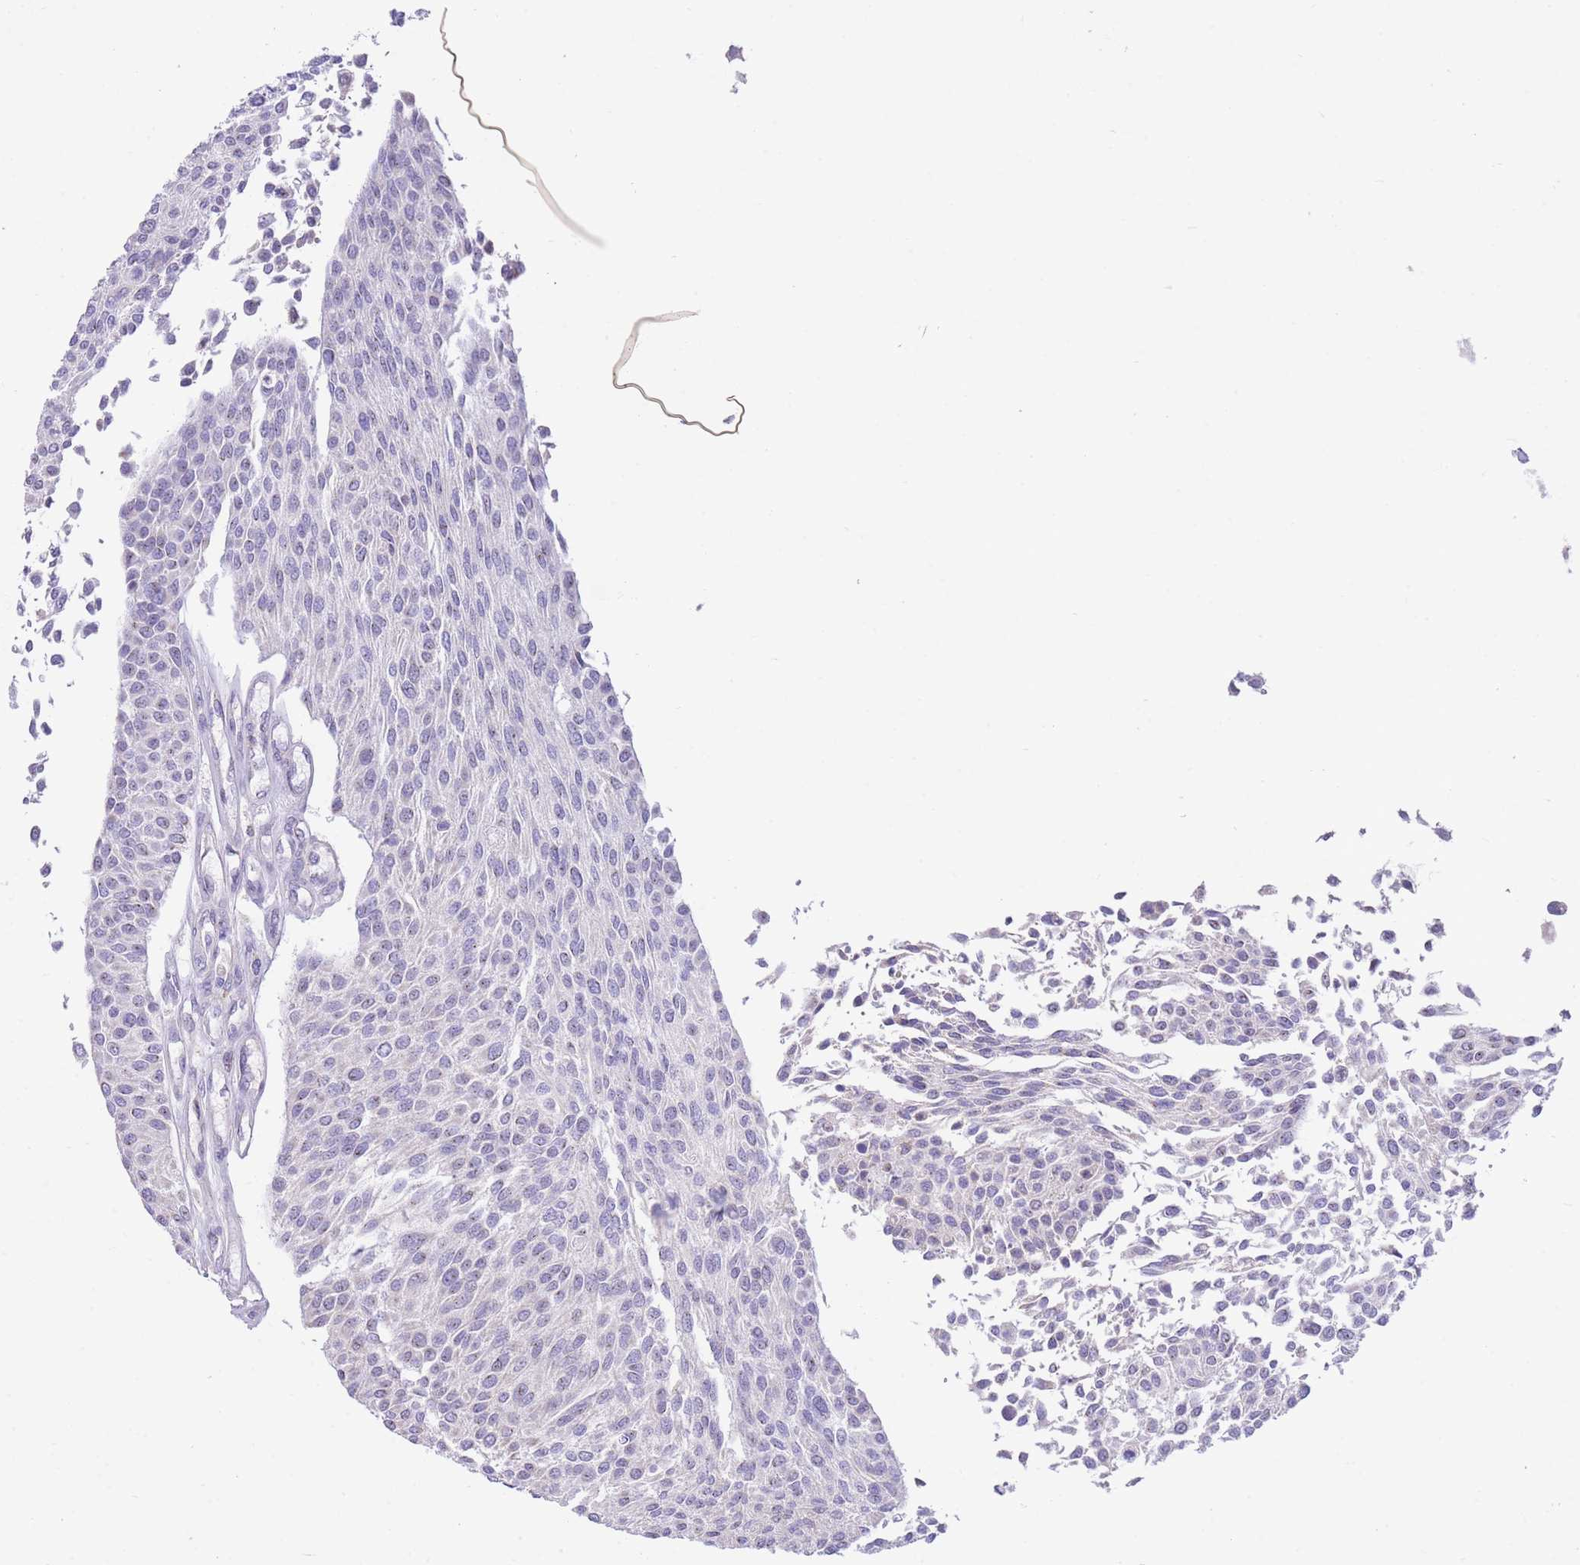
{"staining": {"intensity": "negative", "quantity": "none", "location": "none"}, "tissue": "urothelial cancer", "cell_type": "Tumor cells", "image_type": "cancer", "snomed": [{"axis": "morphology", "description": "Urothelial carcinoma, NOS"}, {"axis": "topography", "description": "Urinary bladder"}], "caption": "Tumor cells show no significant protein expression in urothelial cancer.", "gene": "PGM1", "patient": {"sex": "male", "age": 55}}